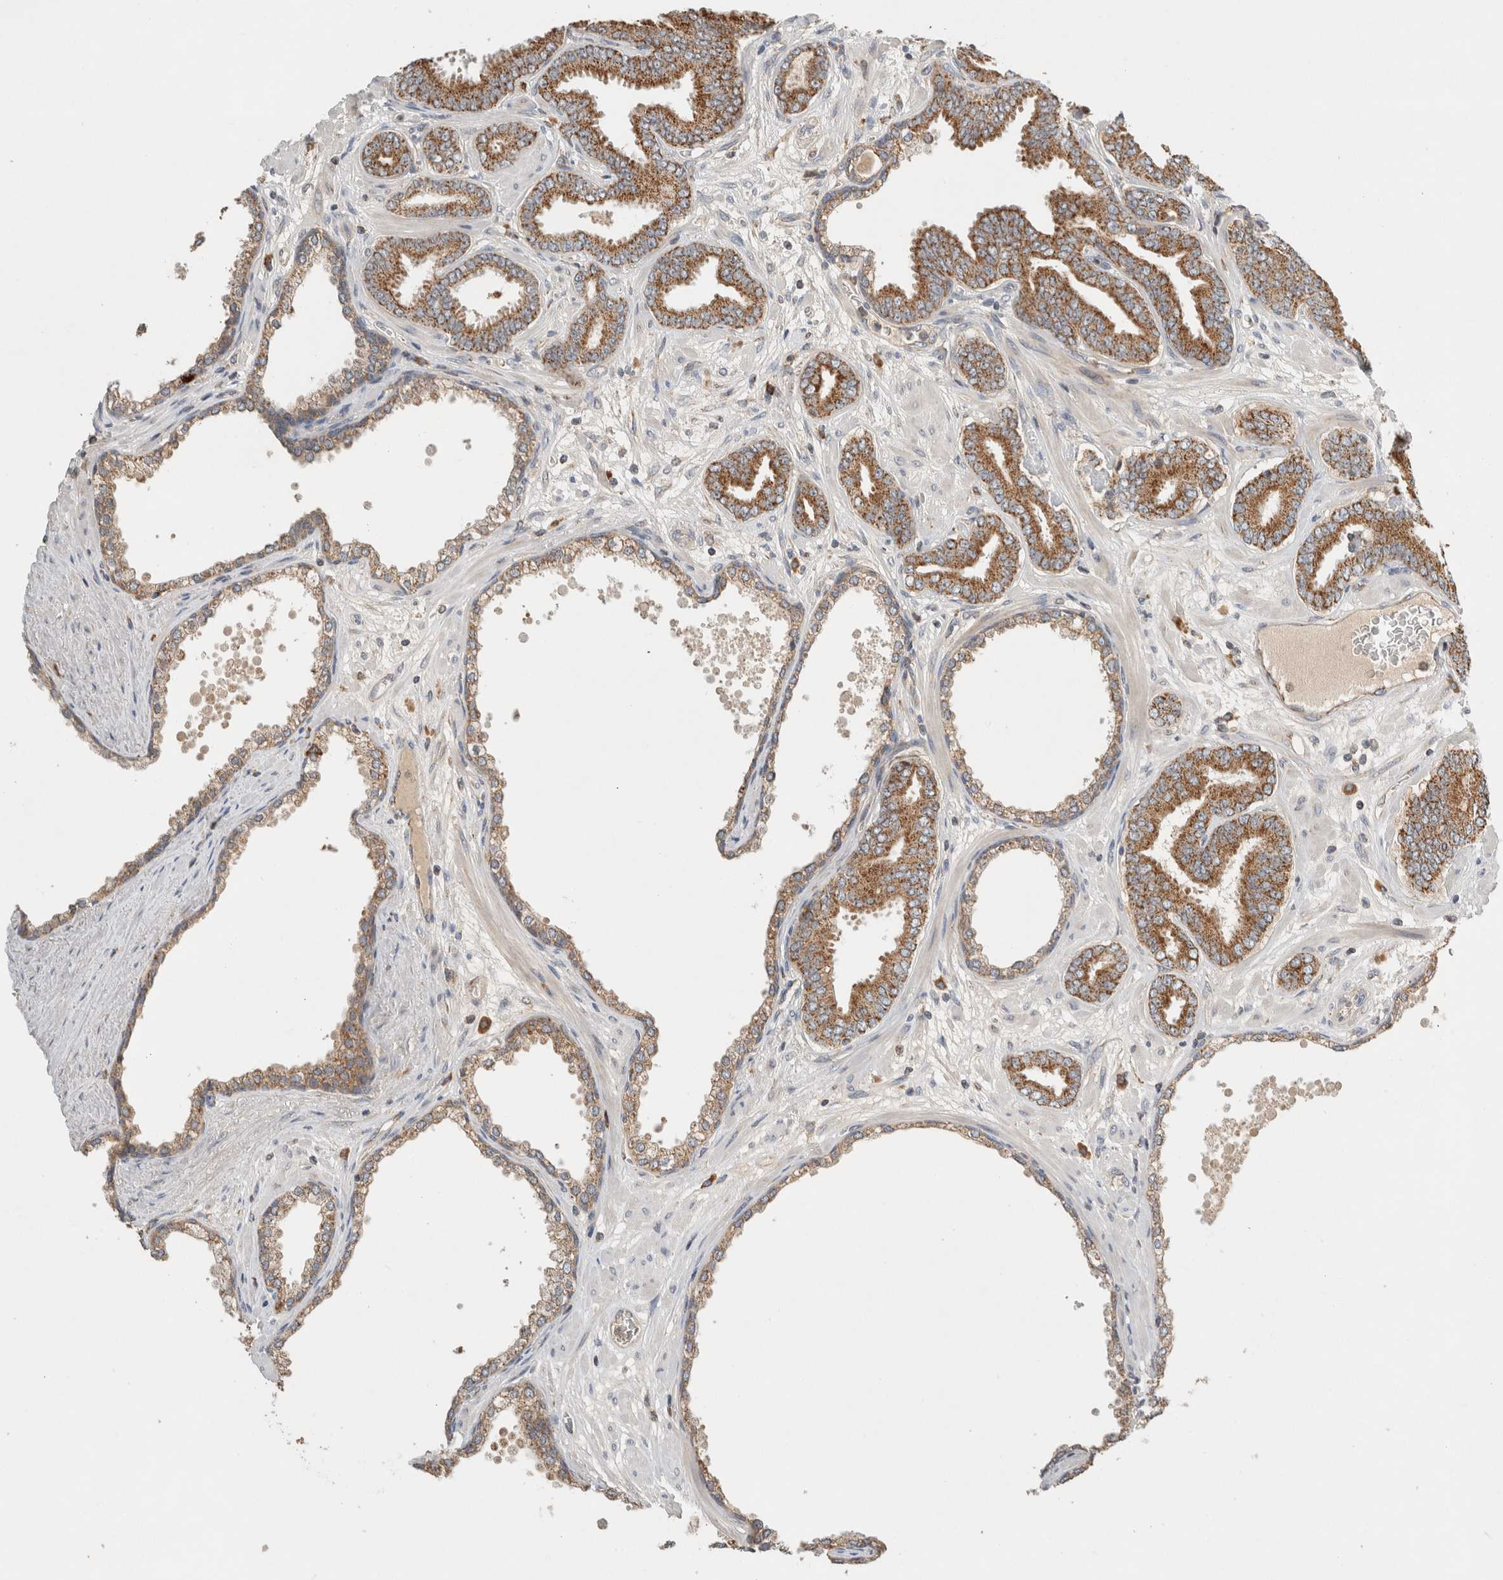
{"staining": {"intensity": "moderate", "quantity": ">75%", "location": "cytoplasmic/membranous"}, "tissue": "prostate cancer", "cell_type": "Tumor cells", "image_type": "cancer", "snomed": [{"axis": "morphology", "description": "Adenocarcinoma, Low grade"}, {"axis": "topography", "description": "Prostate"}], "caption": "Adenocarcinoma (low-grade) (prostate) tissue demonstrates moderate cytoplasmic/membranous positivity in about >75% of tumor cells, visualized by immunohistochemistry.", "gene": "AMPD1", "patient": {"sex": "male", "age": 62}}